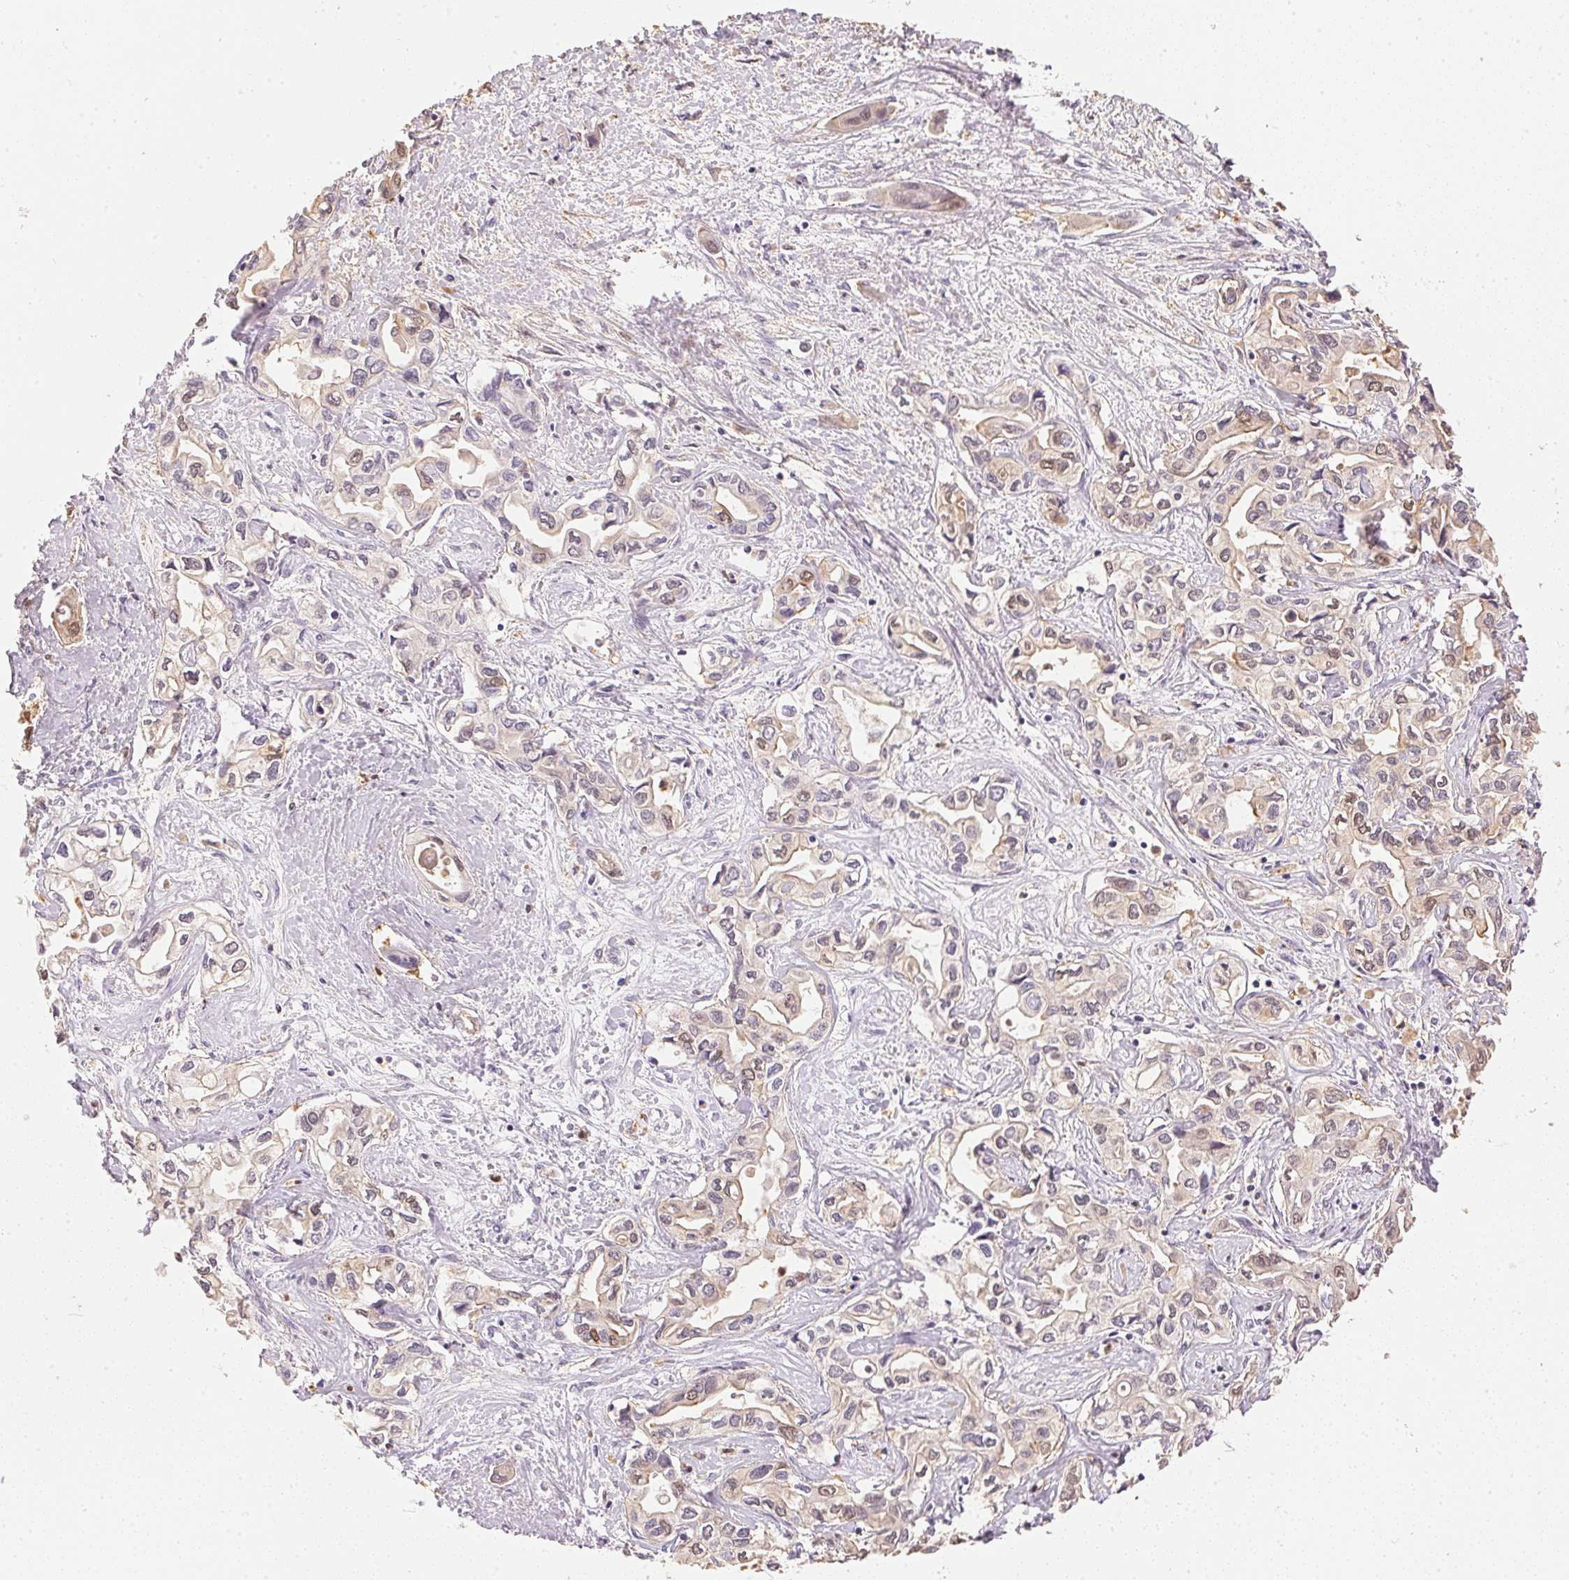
{"staining": {"intensity": "weak", "quantity": "25%-75%", "location": "cytoplasmic/membranous,nuclear"}, "tissue": "liver cancer", "cell_type": "Tumor cells", "image_type": "cancer", "snomed": [{"axis": "morphology", "description": "Cholangiocarcinoma"}, {"axis": "topography", "description": "Liver"}], "caption": "Approximately 25%-75% of tumor cells in human liver cholangiocarcinoma demonstrate weak cytoplasmic/membranous and nuclear protein expression as visualized by brown immunohistochemical staining.", "gene": "S100A3", "patient": {"sex": "female", "age": 64}}